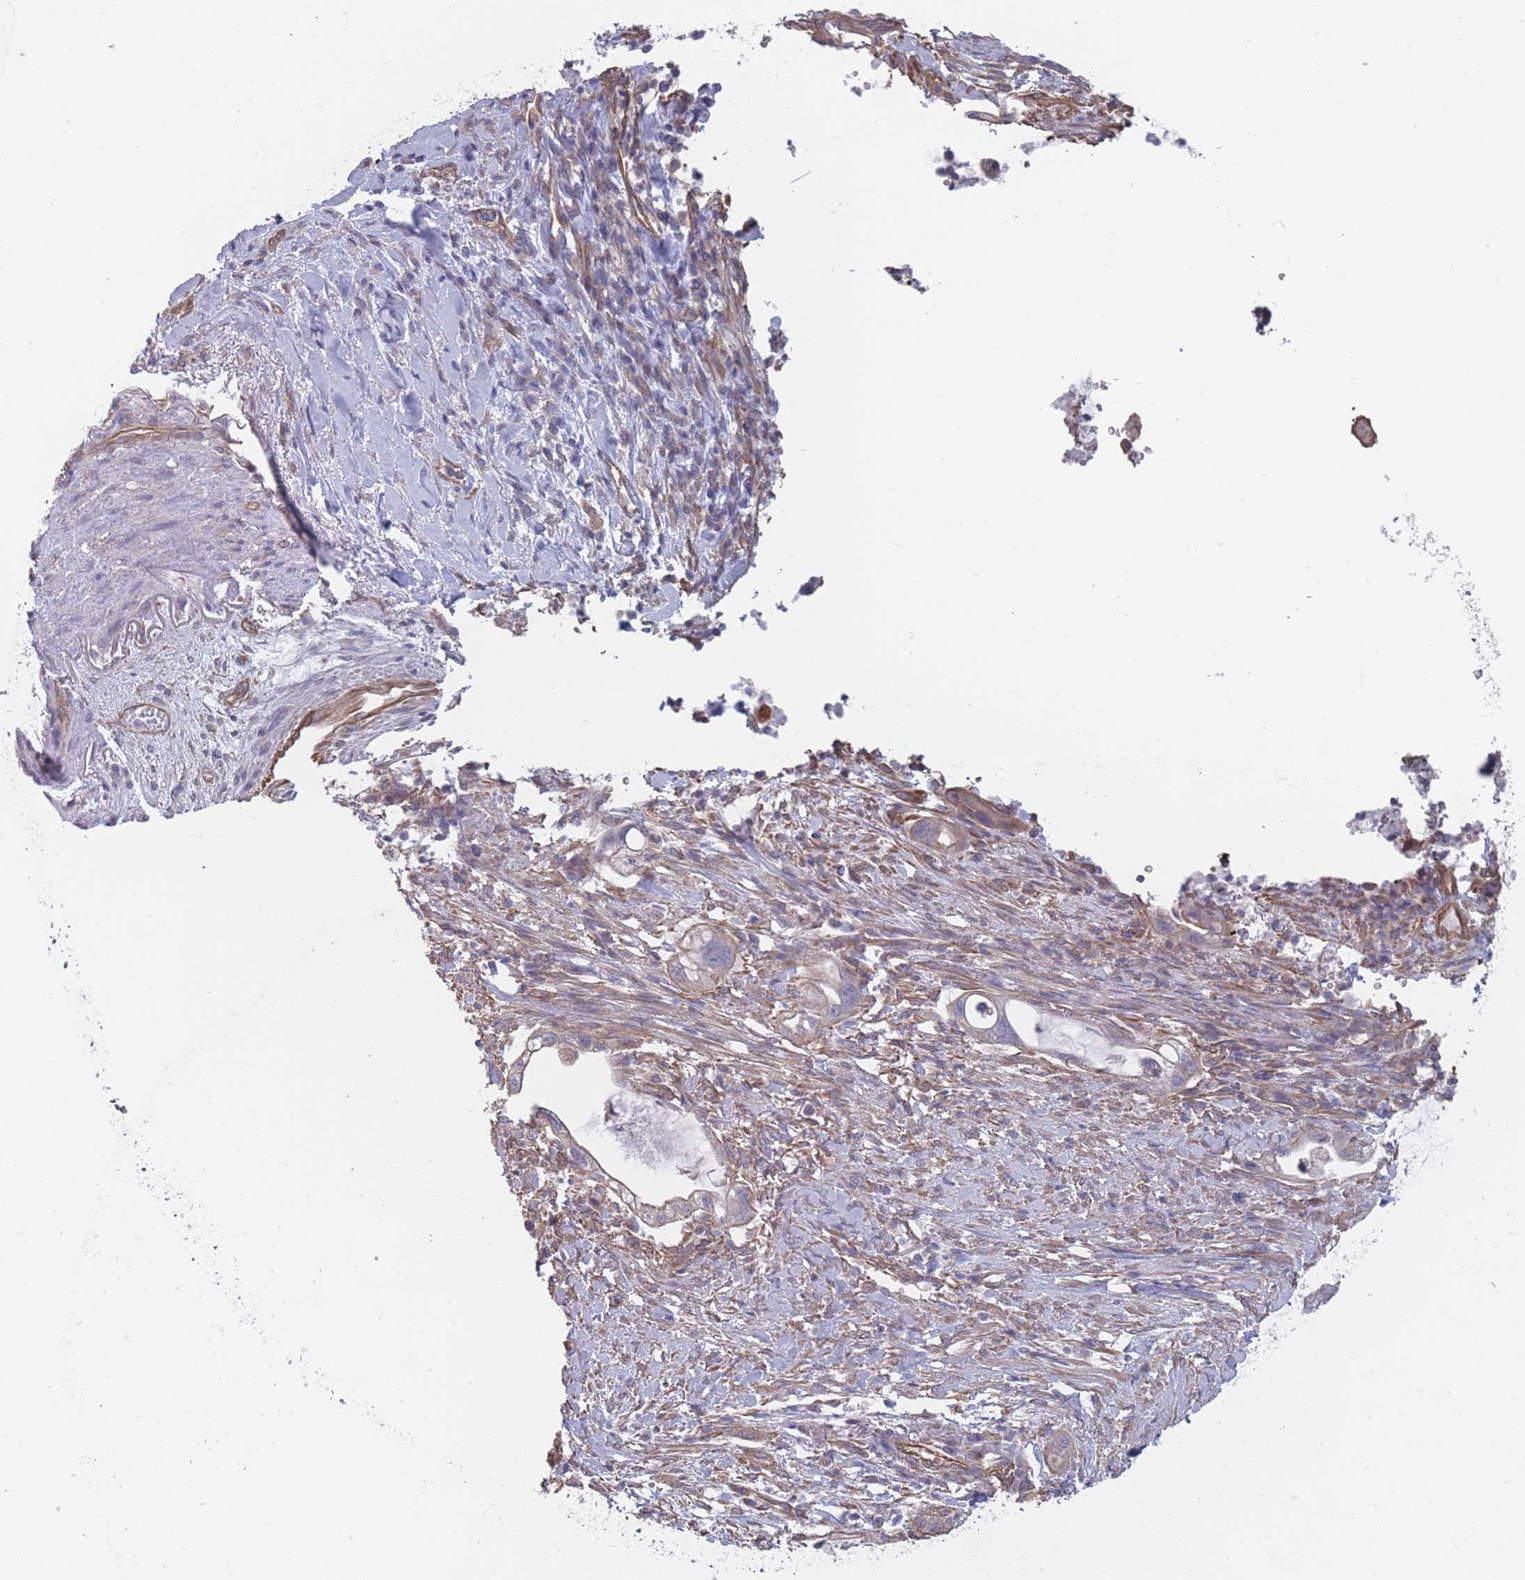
{"staining": {"intensity": "weak", "quantity": ">75%", "location": "cytoplasmic/membranous"}, "tissue": "pancreatic cancer", "cell_type": "Tumor cells", "image_type": "cancer", "snomed": [{"axis": "morphology", "description": "Adenocarcinoma, NOS"}, {"axis": "topography", "description": "Pancreas"}], "caption": "A histopathology image of human pancreatic cancer stained for a protein reveals weak cytoplasmic/membranous brown staining in tumor cells.", "gene": "SLC1A6", "patient": {"sex": "male", "age": 44}}